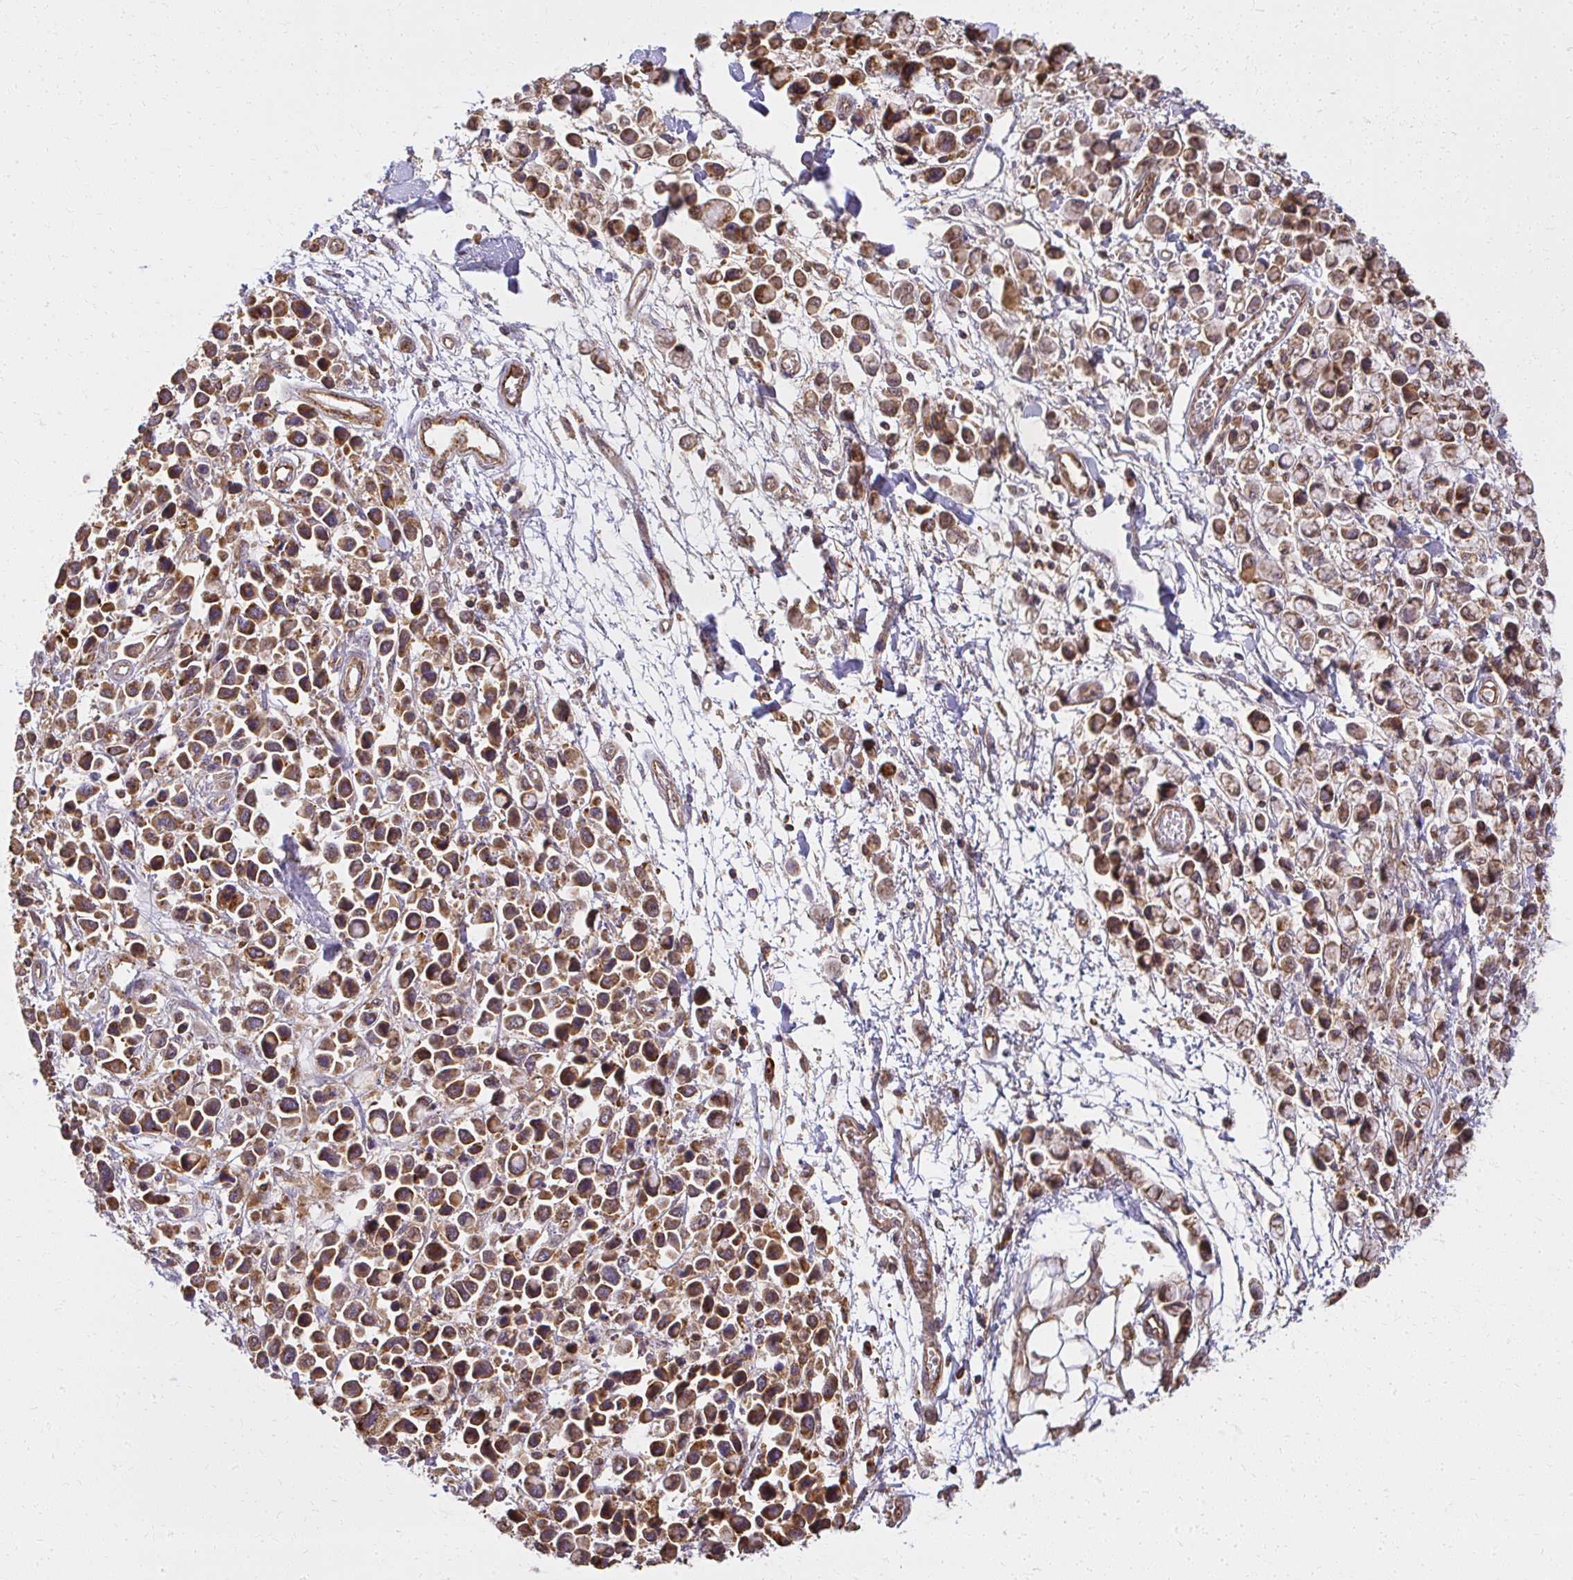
{"staining": {"intensity": "moderate", "quantity": ">75%", "location": "cytoplasmic/membranous"}, "tissue": "stomach cancer", "cell_type": "Tumor cells", "image_type": "cancer", "snomed": [{"axis": "morphology", "description": "Adenocarcinoma, NOS"}, {"axis": "topography", "description": "Stomach"}], "caption": "A photomicrograph of adenocarcinoma (stomach) stained for a protein displays moderate cytoplasmic/membranous brown staining in tumor cells.", "gene": "GNS", "patient": {"sex": "female", "age": 81}}